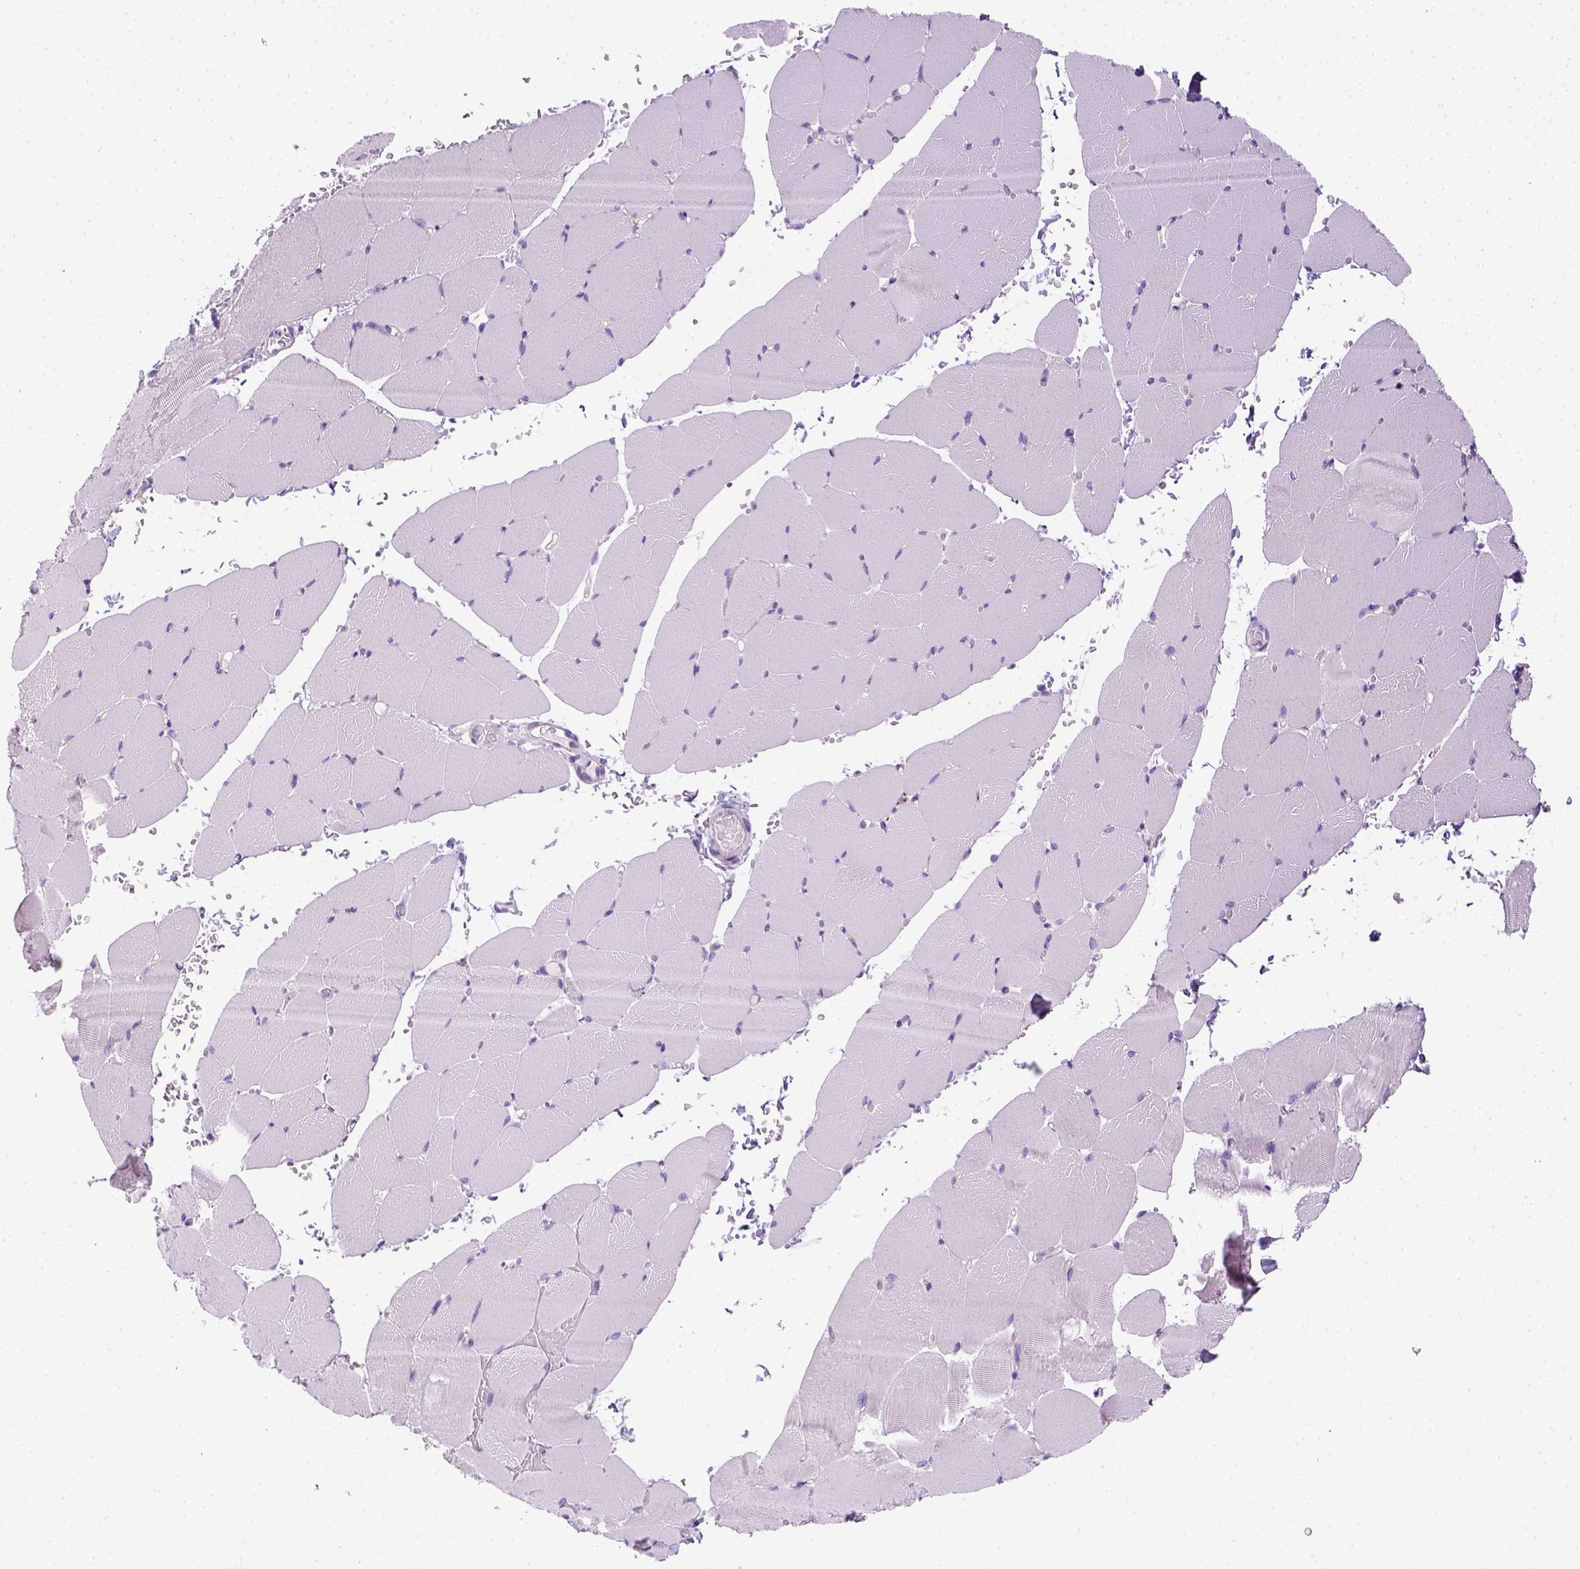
{"staining": {"intensity": "negative", "quantity": "none", "location": "none"}, "tissue": "skeletal muscle", "cell_type": "Myocytes", "image_type": "normal", "snomed": [{"axis": "morphology", "description": "Normal tissue, NOS"}, {"axis": "topography", "description": "Skeletal muscle"}], "caption": "Benign skeletal muscle was stained to show a protein in brown. There is no significant expression in myocytes.", "gene": "KRT71", "patient": {"sex": "female", "age": 37}}